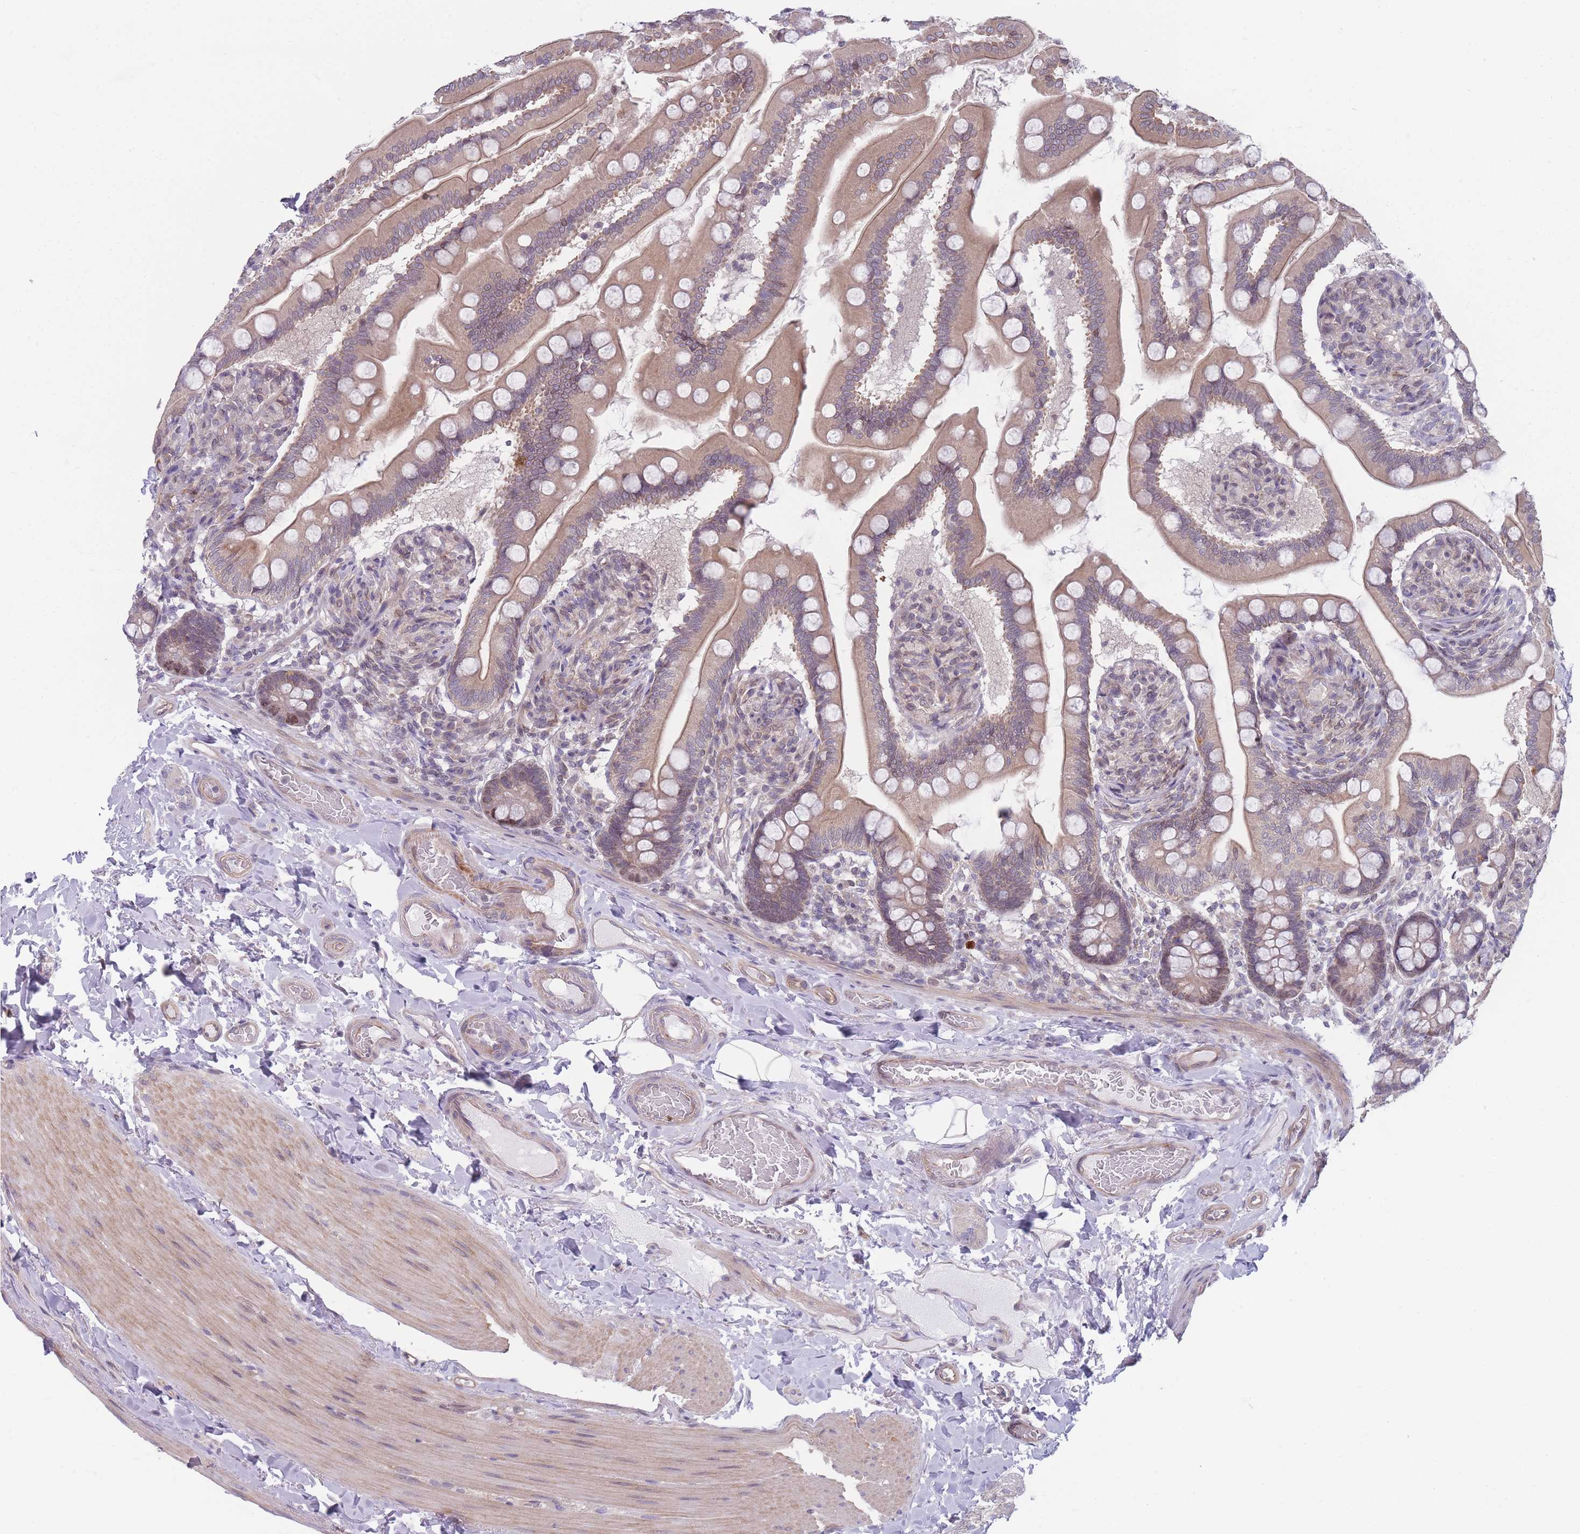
{"staining": {"intensity": "moderate", "quantity": ">75%", "location": "cytoplasmic/membranous"}, "tissue": "small intestine", "cell_type": "Glandular cells", "image_type": "normal", "snomed": [{"axis": "morphology", "description": "Normal tissue, NOS"}, {"axis": "topography", "description": "Small intestine"}], "caption": "Protein expression analysis of normal human small intestine reveals moderate cytoplasmic/membranous staining in approximately >75% of glandular cells. (DAB IHC, brown staining for protein, blue staining for nuclei).", "gene": "VRK2", "patient": {"sex": "female", "age": 64}}